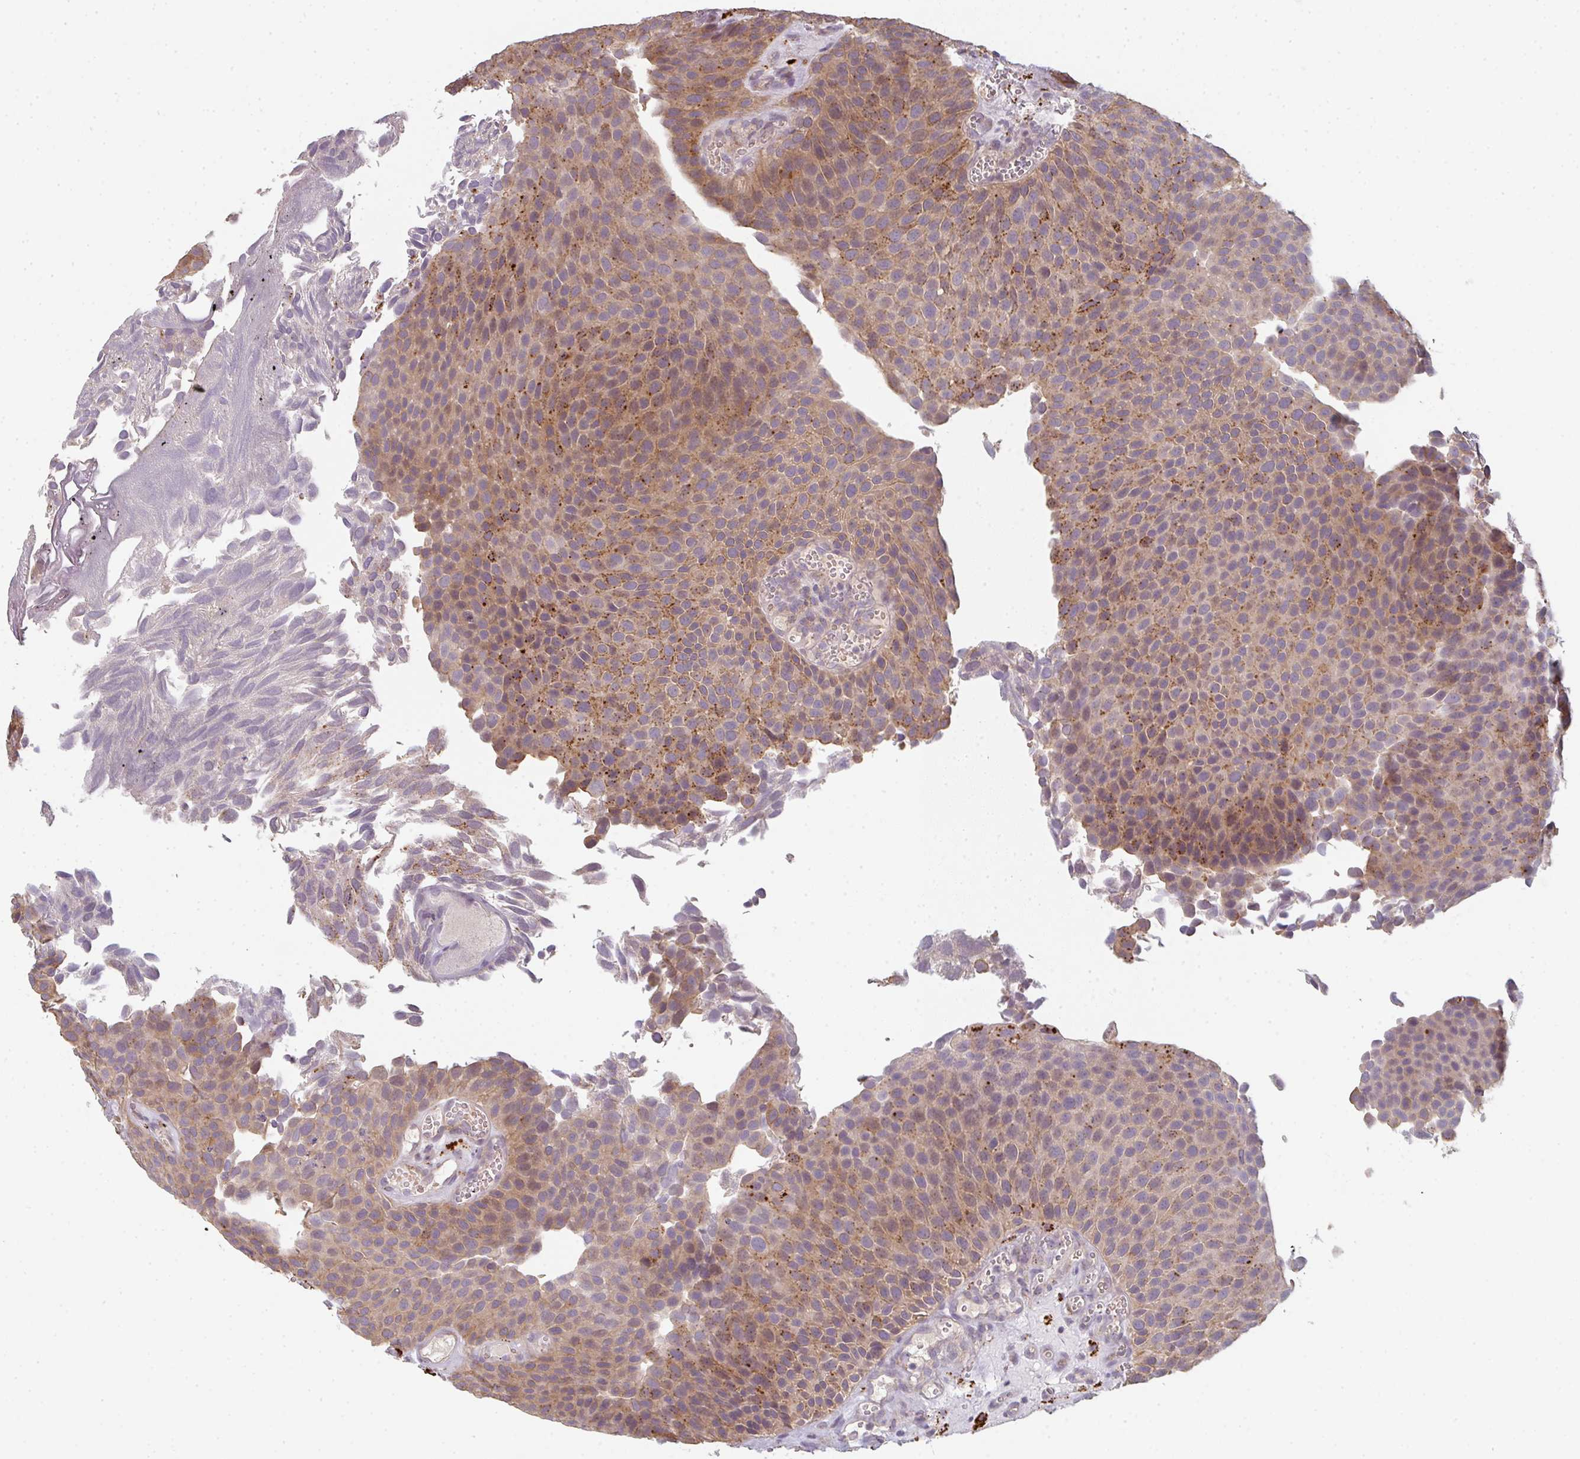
{"staining": {"intensity": "moderate", "quantity": ">75%", "location": "cytoplasmic/membranous"}, "tissue": "urothelial cancer", "cell_type": "Tumor cells", "image_type": "cancer", "snomed": [{"axis": "morphology", "description": "Urothelial carcinoma, Low grade"}, {"axis": "topography", "description": "Urinary bladder"}], "caption": "DAB (3,3'-diaminobenzidine) immunohistochemical staining of urothelial cancer demonstrates moderate cytoplasmic/membranous protein staining in approximately >75% of tumor cells.", "gene": "TMEM237", "patient": {"sex": "male", "age": 89}}